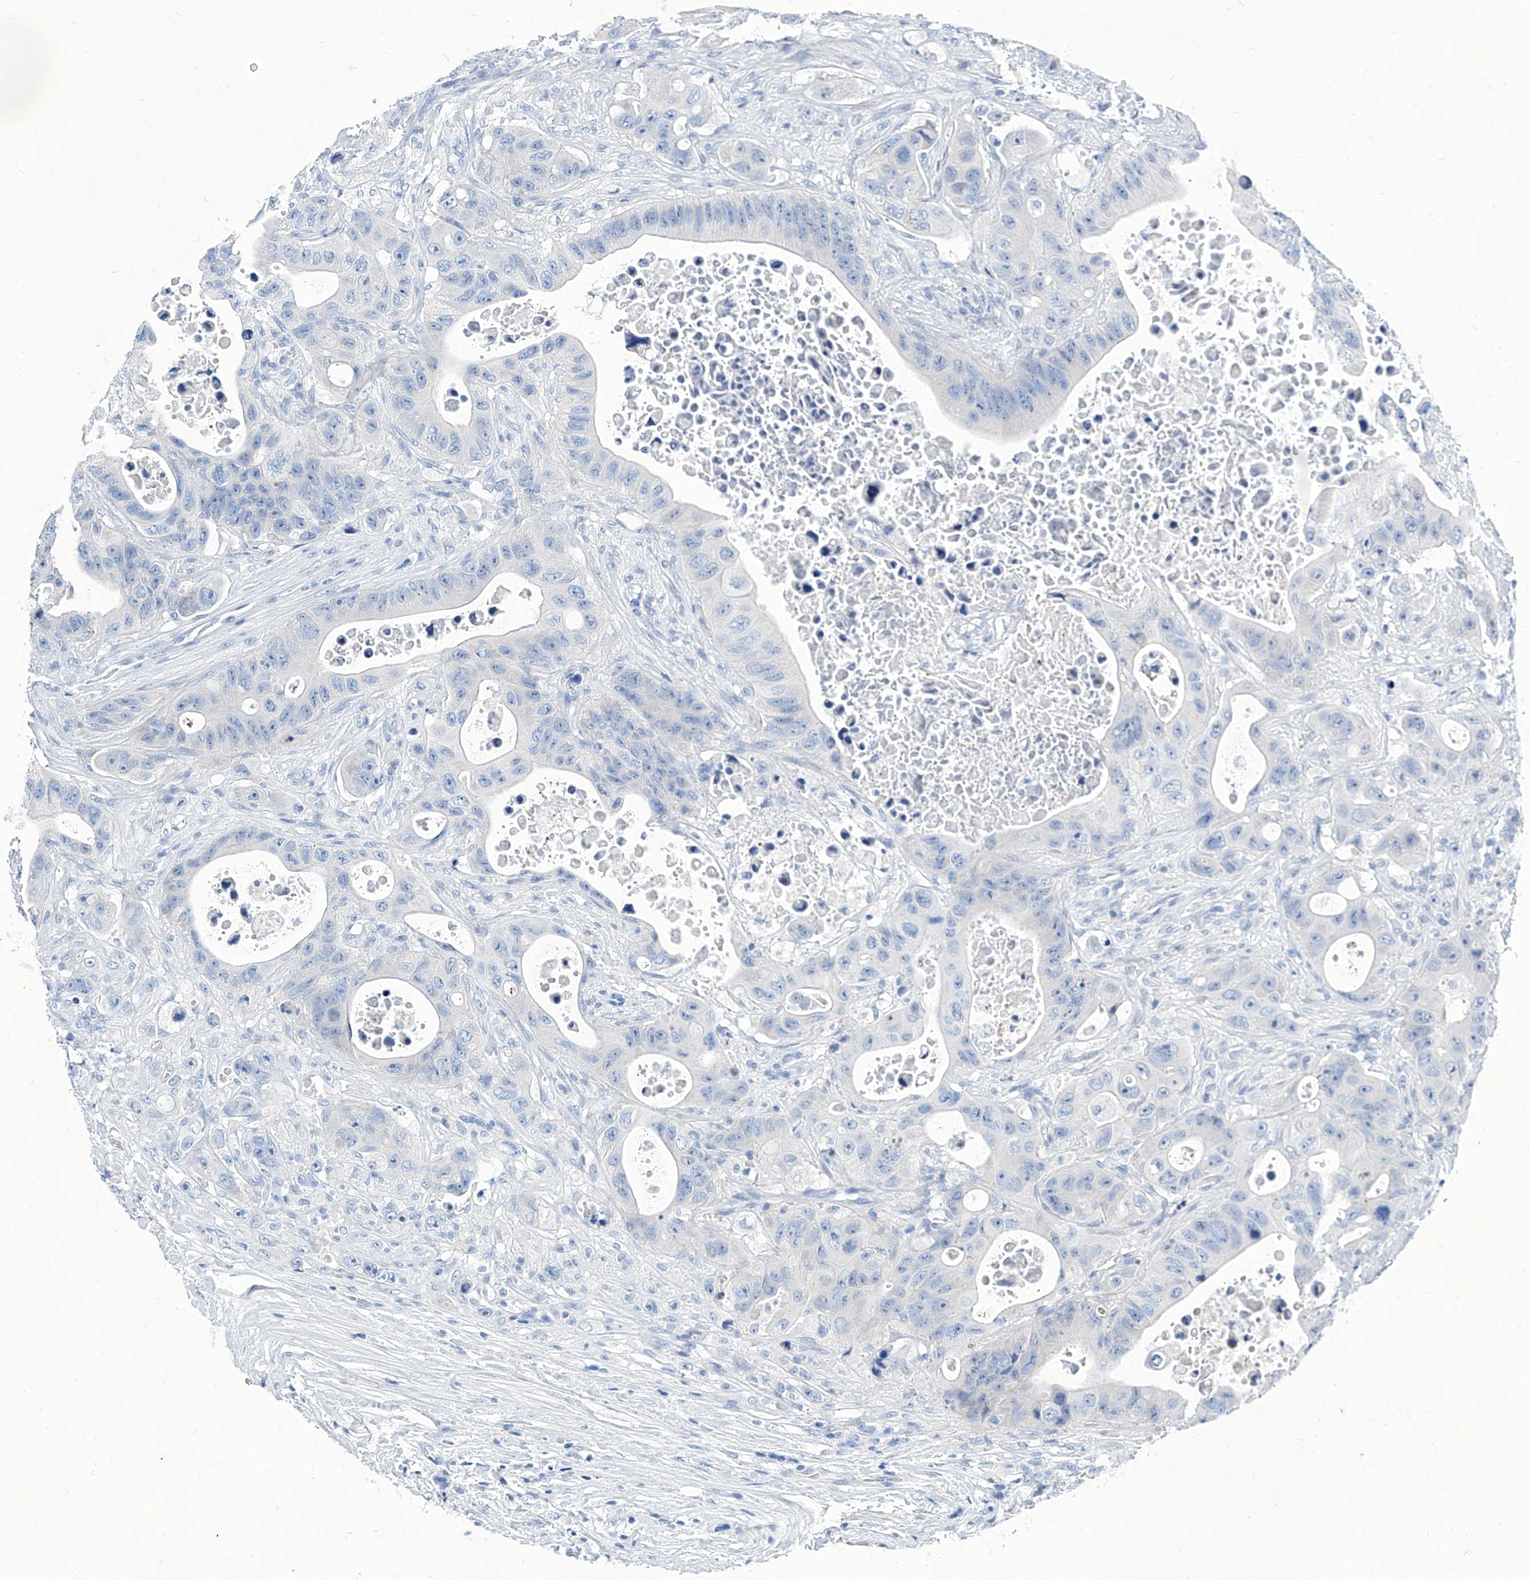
{"staining": {"intensity": "negative", "quantity": "none", "location": "none"}, "tissue": "colorectal cancer", "cell_type": "Tumor cells", "image_type": "cancer", "snomed": [{"axis": "morphology", "description": "Adenocarcinoma, NOS"}, {"axis": "topography", "description": "Colon"}], "caption": "Immunohistochemistry (IHC) image of neoplastic tissue: colorectal cancer stained with DAB (3,3'-diaminobenzidine) shows no significant protein positivity in tumor cells.", "gene": "ZNF519", "patient": {"sex": "female", "age": 46}}